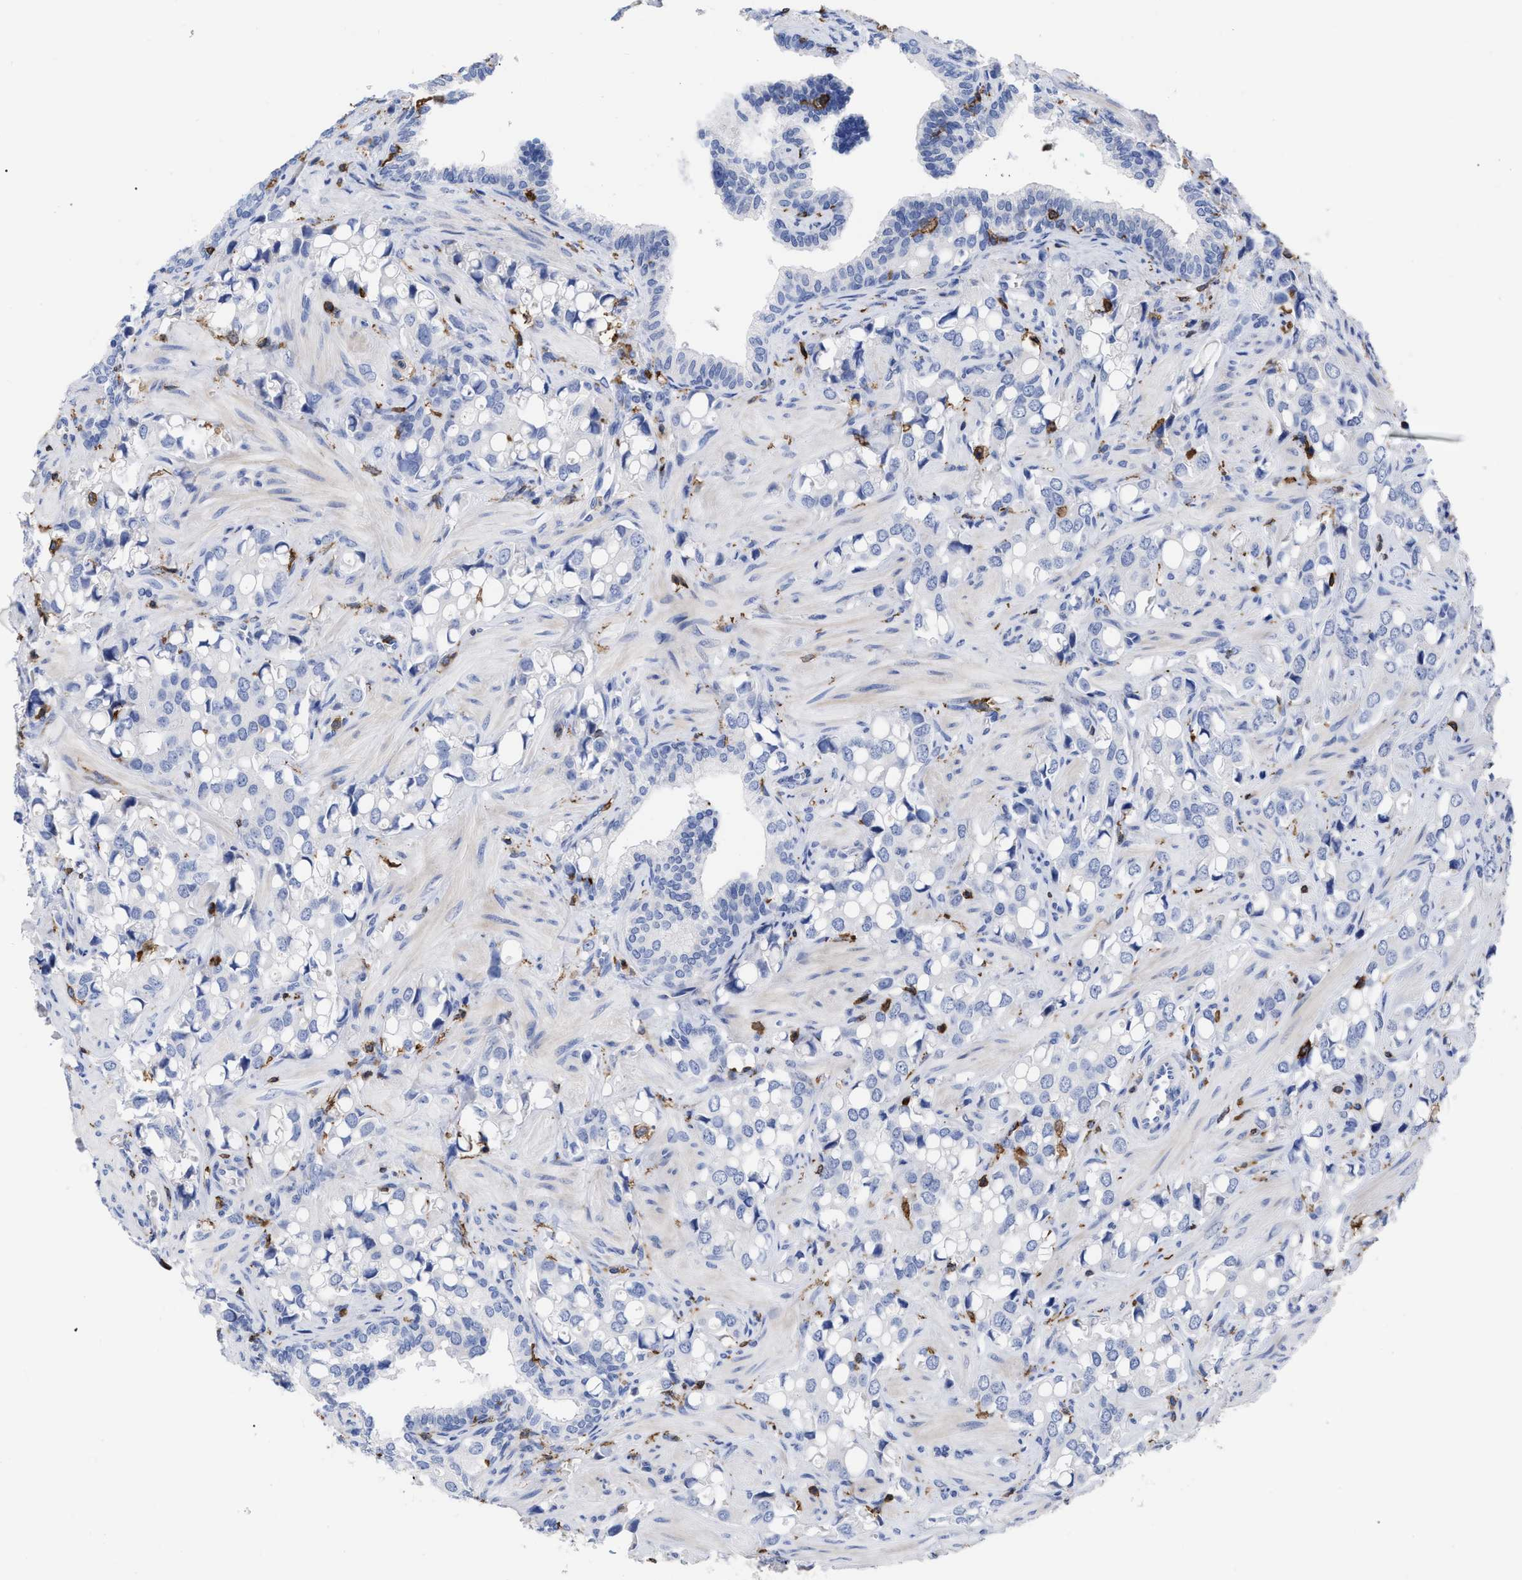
{"staining": {"intensity": "negative", "quantity": "none", "location": "none"}, "tissue": "prostate cancer", "cell_type": "Tumor cells", "image_type": "cancer", "snomed": [{"axis": "morphology", "description": "Adenocarcinoma, High grade"}, {"axis": "topography", "description": "Prostate"}], "caption": "Prostate high-grade adenocarcinoma was stained to show a protein in brown. There is no significant expression in tumor cells. Nuclei are stained in blue.", "gene": "HCLS1", "patient": {"sex": "male", "age": 52}}